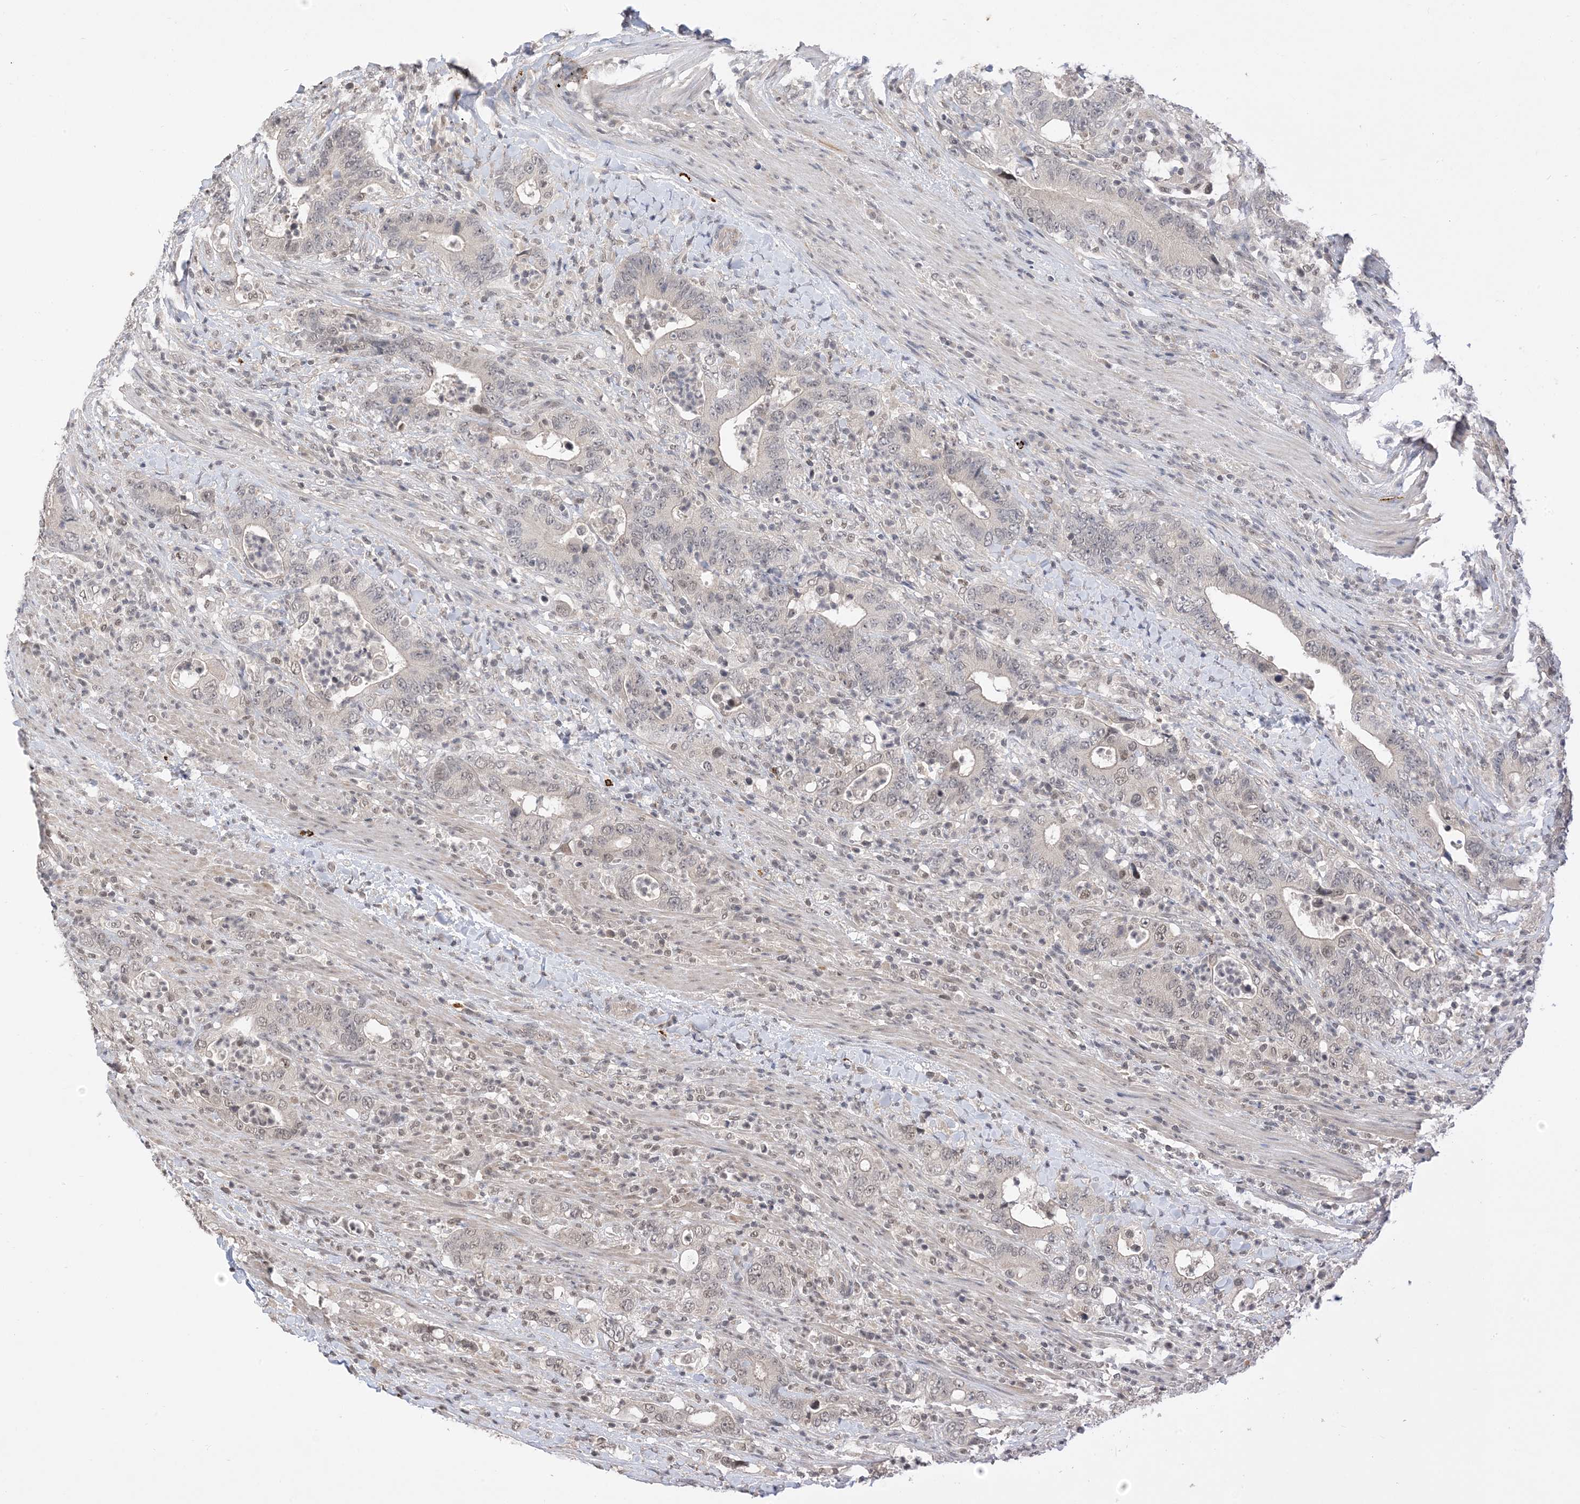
{"staining": {"intensity": "negative", "quantity": "none", "location": "none"}, "tissue": "colorectal cancer", "cell_type": "Tumor cells", "image_type": "cancer", "snomed": [{"axis": "morphology", "description": "Adenocarcinoma, NOS"}, {"axis": "topography", "description": "Colon"}], "caption": "Human colorectal cancer stained for a protein using immunohistochemistry (IHC) exhibits no positivity in tumor cells.", "gene": "RANBP9", "patient": {"sex": "female", "age": 75}}